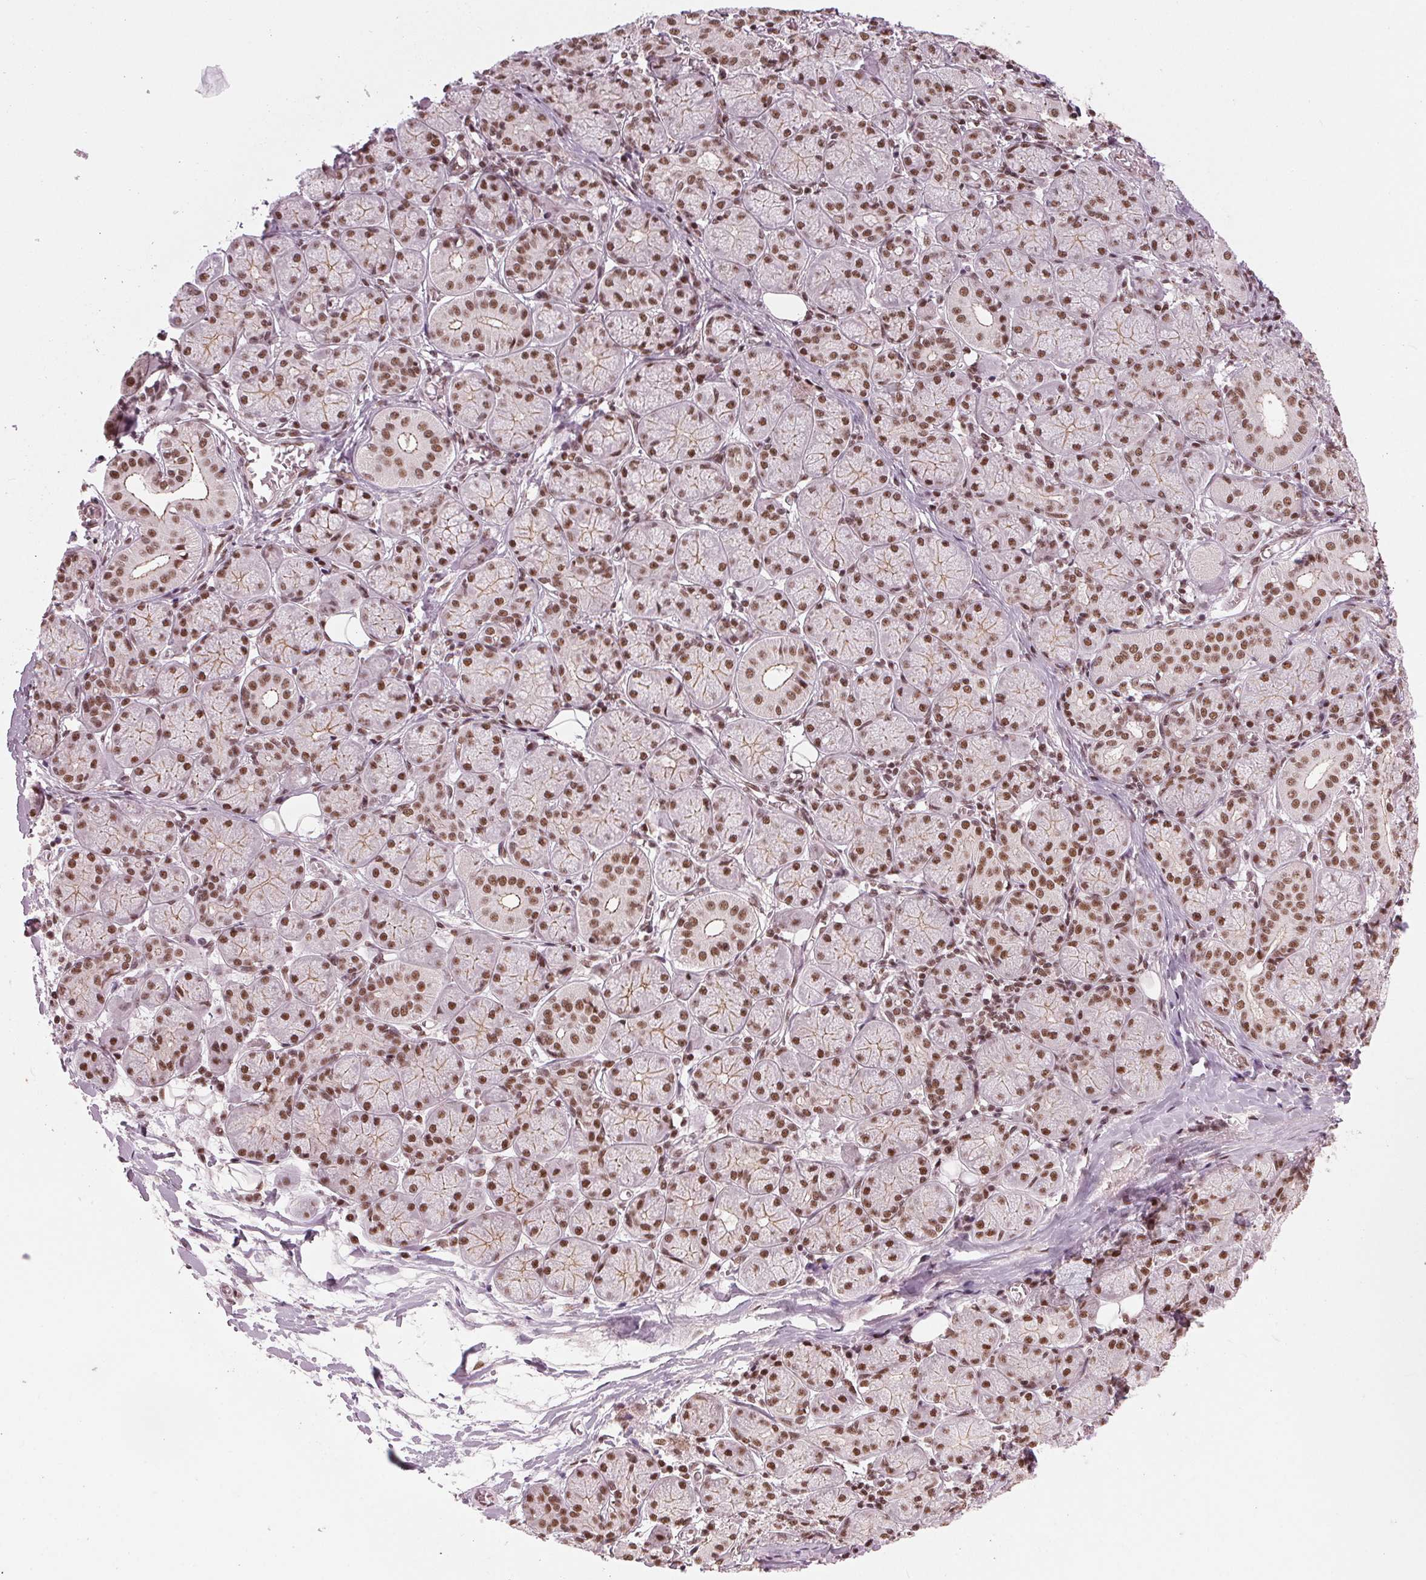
{"staining": {"intensity": "moderate", "quantity": ">75%", "location": "cytoplasmic/membranous,nuclear"}, "tissue": "salivary gland", "cell_type": "Glandular cells", "image_type": "normal", "snomed": [{"axis": "morphology", "description": "Normal tissue, NOS"}, {"axis": "topography", "description": "Salivary gland"}, {"axis": "topography", "description": "Peripheral nerve tissue"}], "caption": "High-magnification brightfield microscopy of benign salivary gland stained with DAB (brown) and counterstained with hematoxylin (blue). glandular cells exhibit moderate cytoplasmic/membranous,nuclear staining is seen in about>75% of cells.", "gene": "LSM2", "patient": {"sex": "female", "age": 24}}